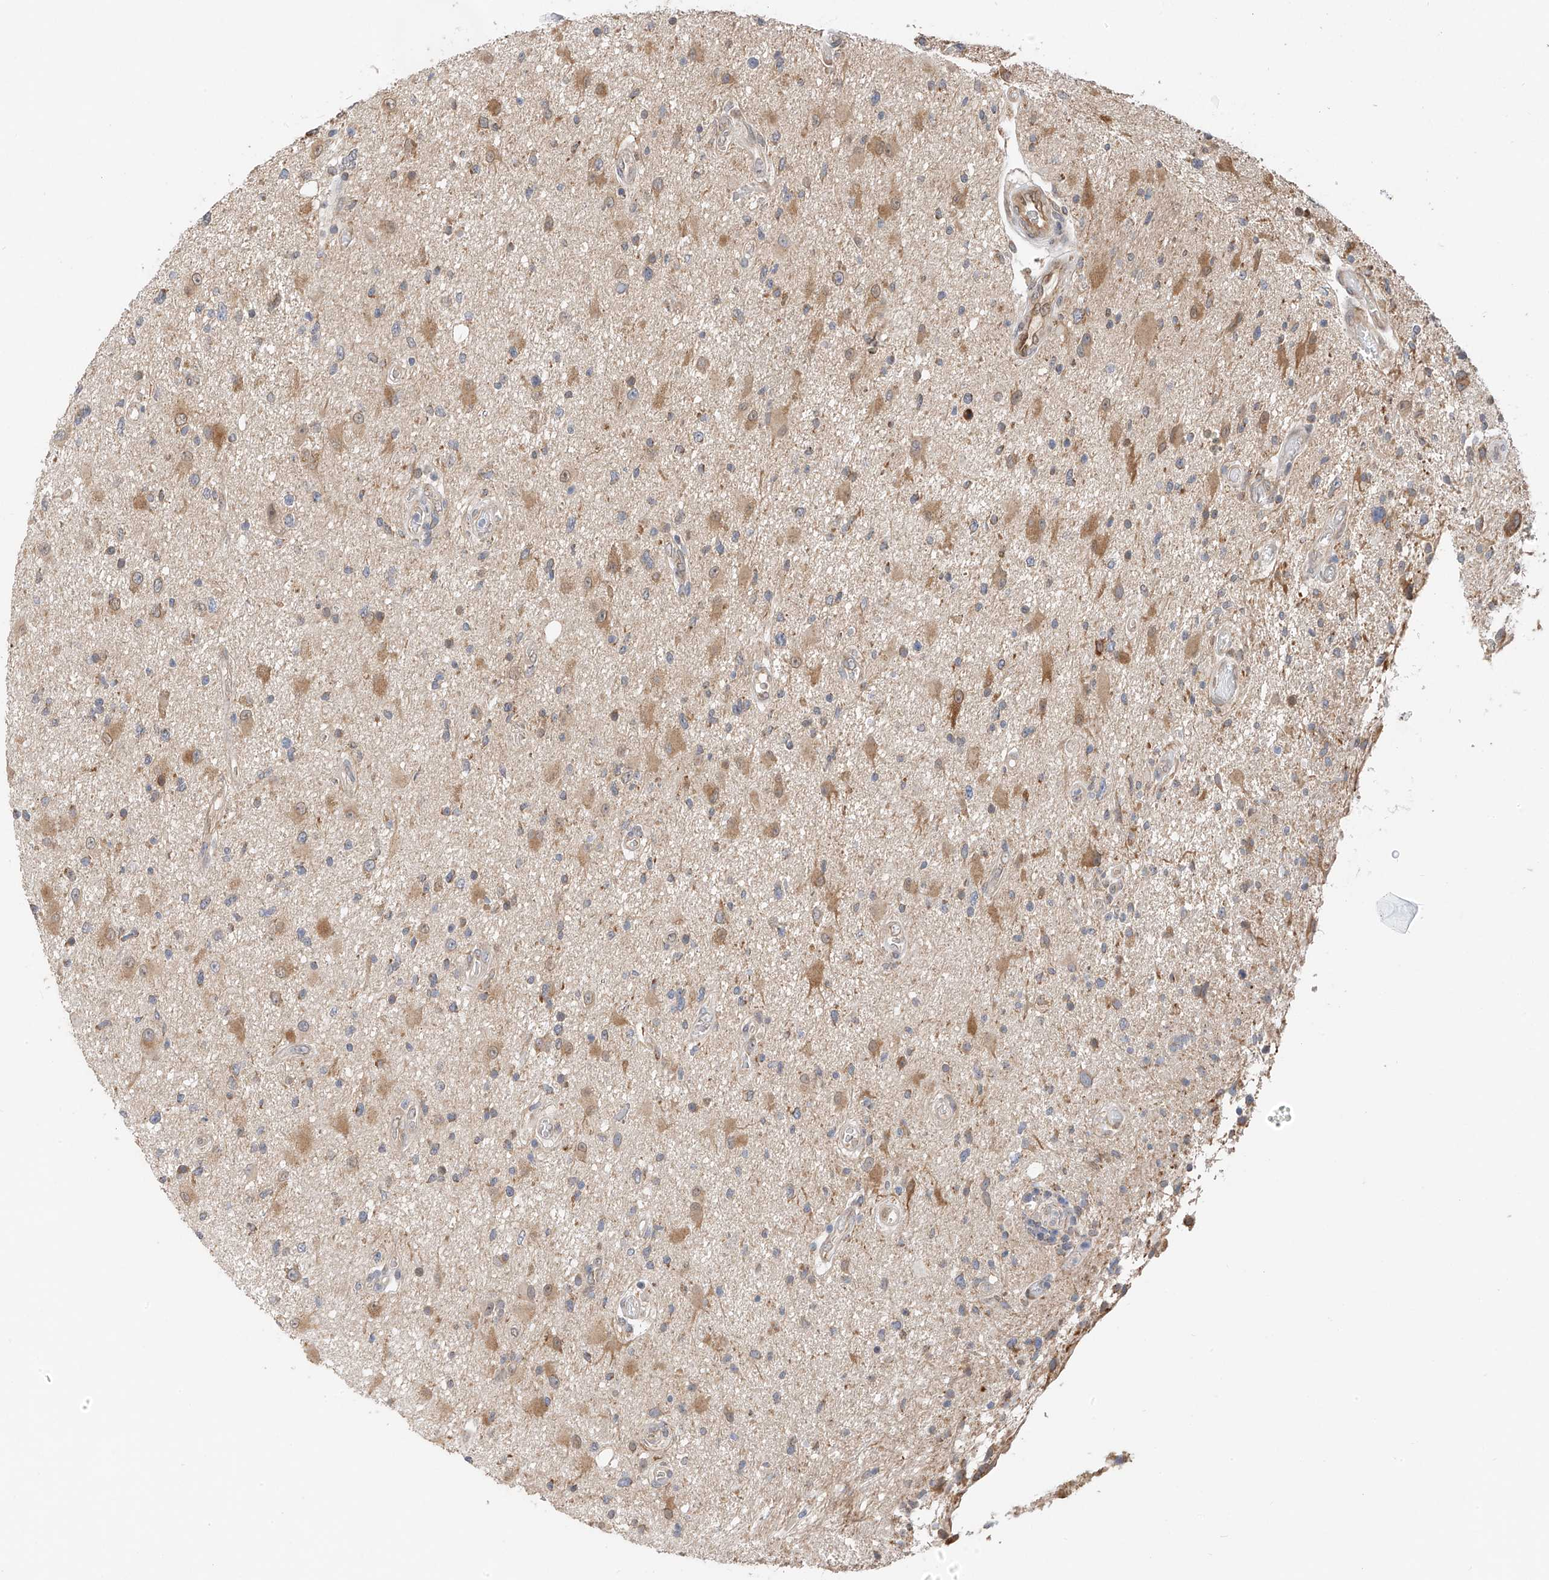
{"staining": {"intensity": "moderate", "quantity": "25%-75%", "location": "cytoplasmic/membranous"}, "tissue": "glioma", "cell_type": "Tumor cells", "image_type": "cancer", "snomed": [{"axis": "morphology", "description": "Glioma, malignant, High grade"}, {"axis": "topography", "description": "Brain"}], "caption": "An image of high-grade glioma (malignant) stained for a protein exhibits moderate cytoplasmic/membranous brown staining in tumor cells.", "gene": "PPA2", "patient": {"sex": "male", "age": 33}}